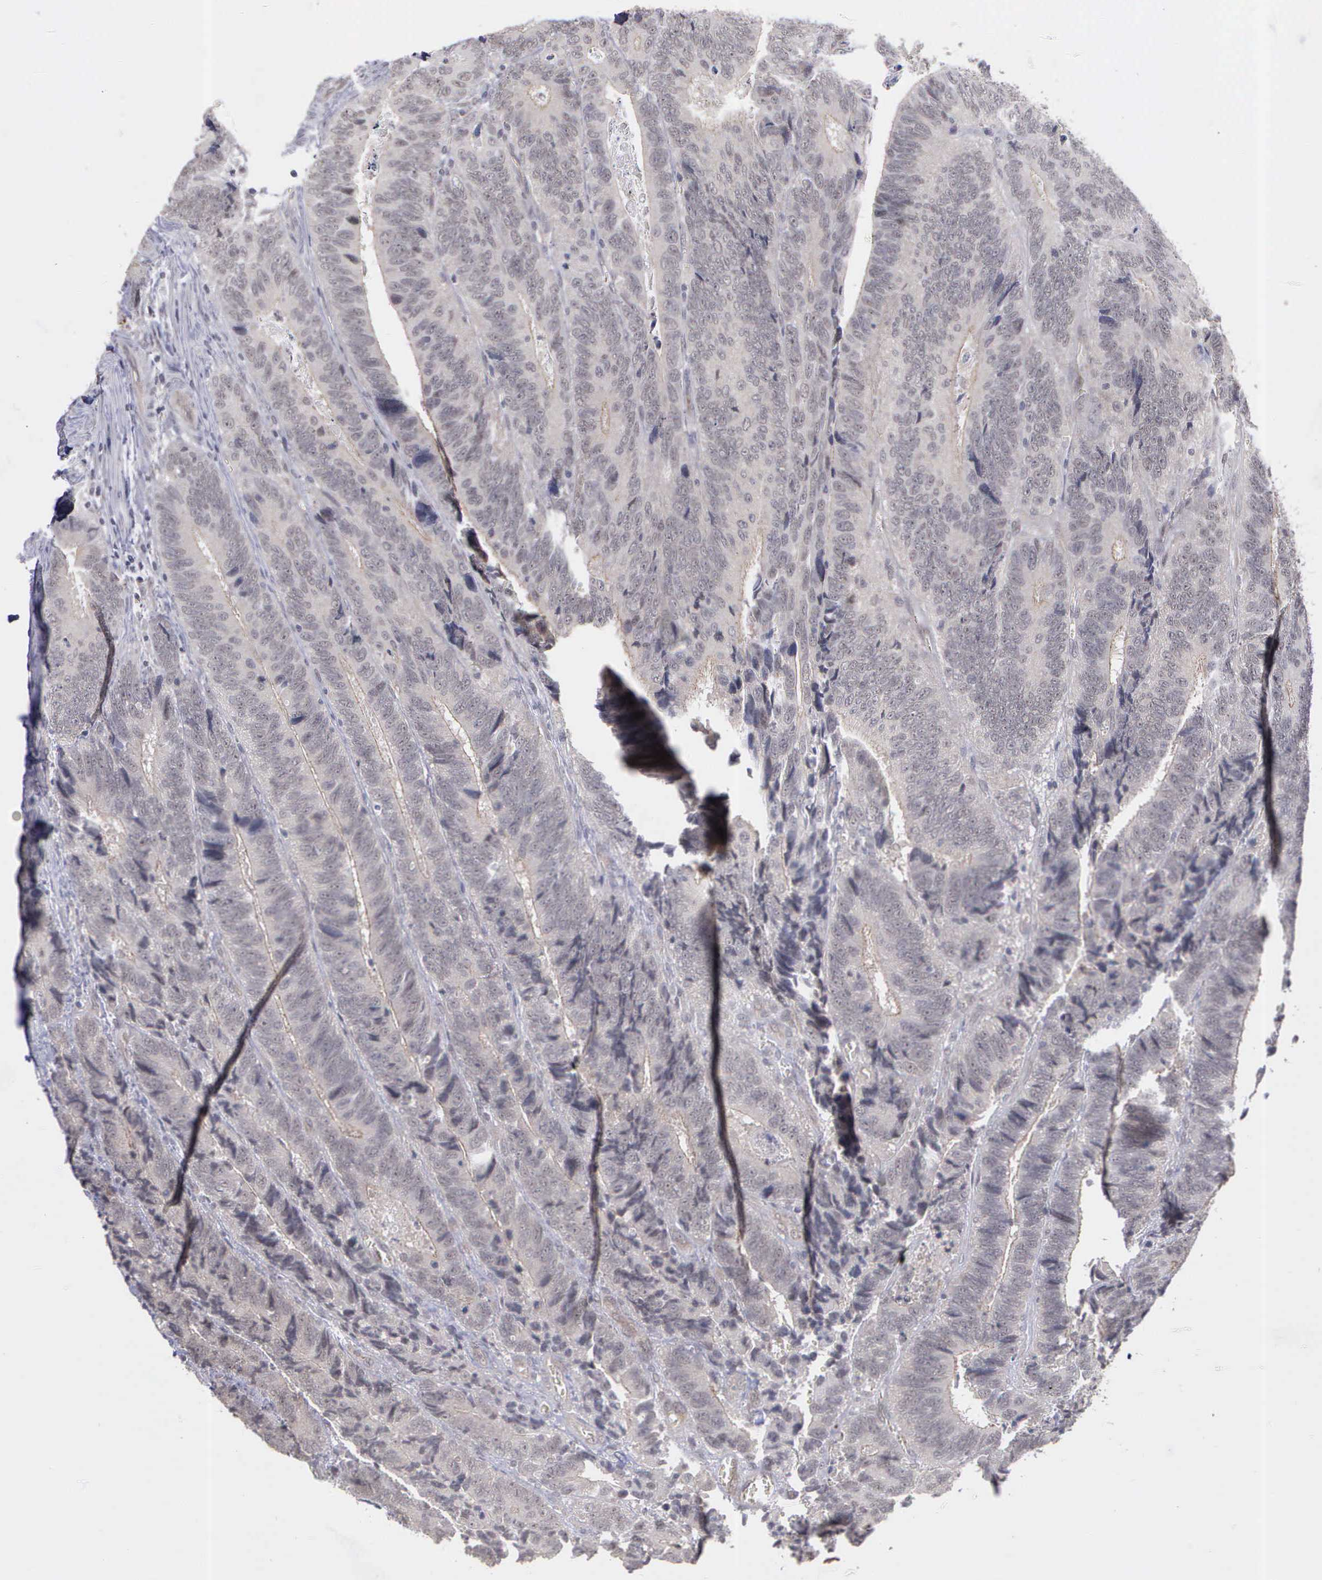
{"staining": {"intensity": "weak", "quantity": ">75%", "location": "cytoplasmic/membranous,nuclear"}, "tissue": "colorectal cancer", "cell_type": "Tumor cells", "image_type": "cancer", "snomed": [{"axis": "morphology", "description": "Adenocarcinoma, NOS"}, {"axis": "topography", "description": "Colon"}], "caption": "Immunohistochemical staining of human colorectal cancer (adenocarcinoma) reveals weak cytoplasmic/membranous and nuclear protein staining in approximately >75% of tumor cells.", "gene": "MAP3K9", "patient": {"sex": "male", "age": 72}}